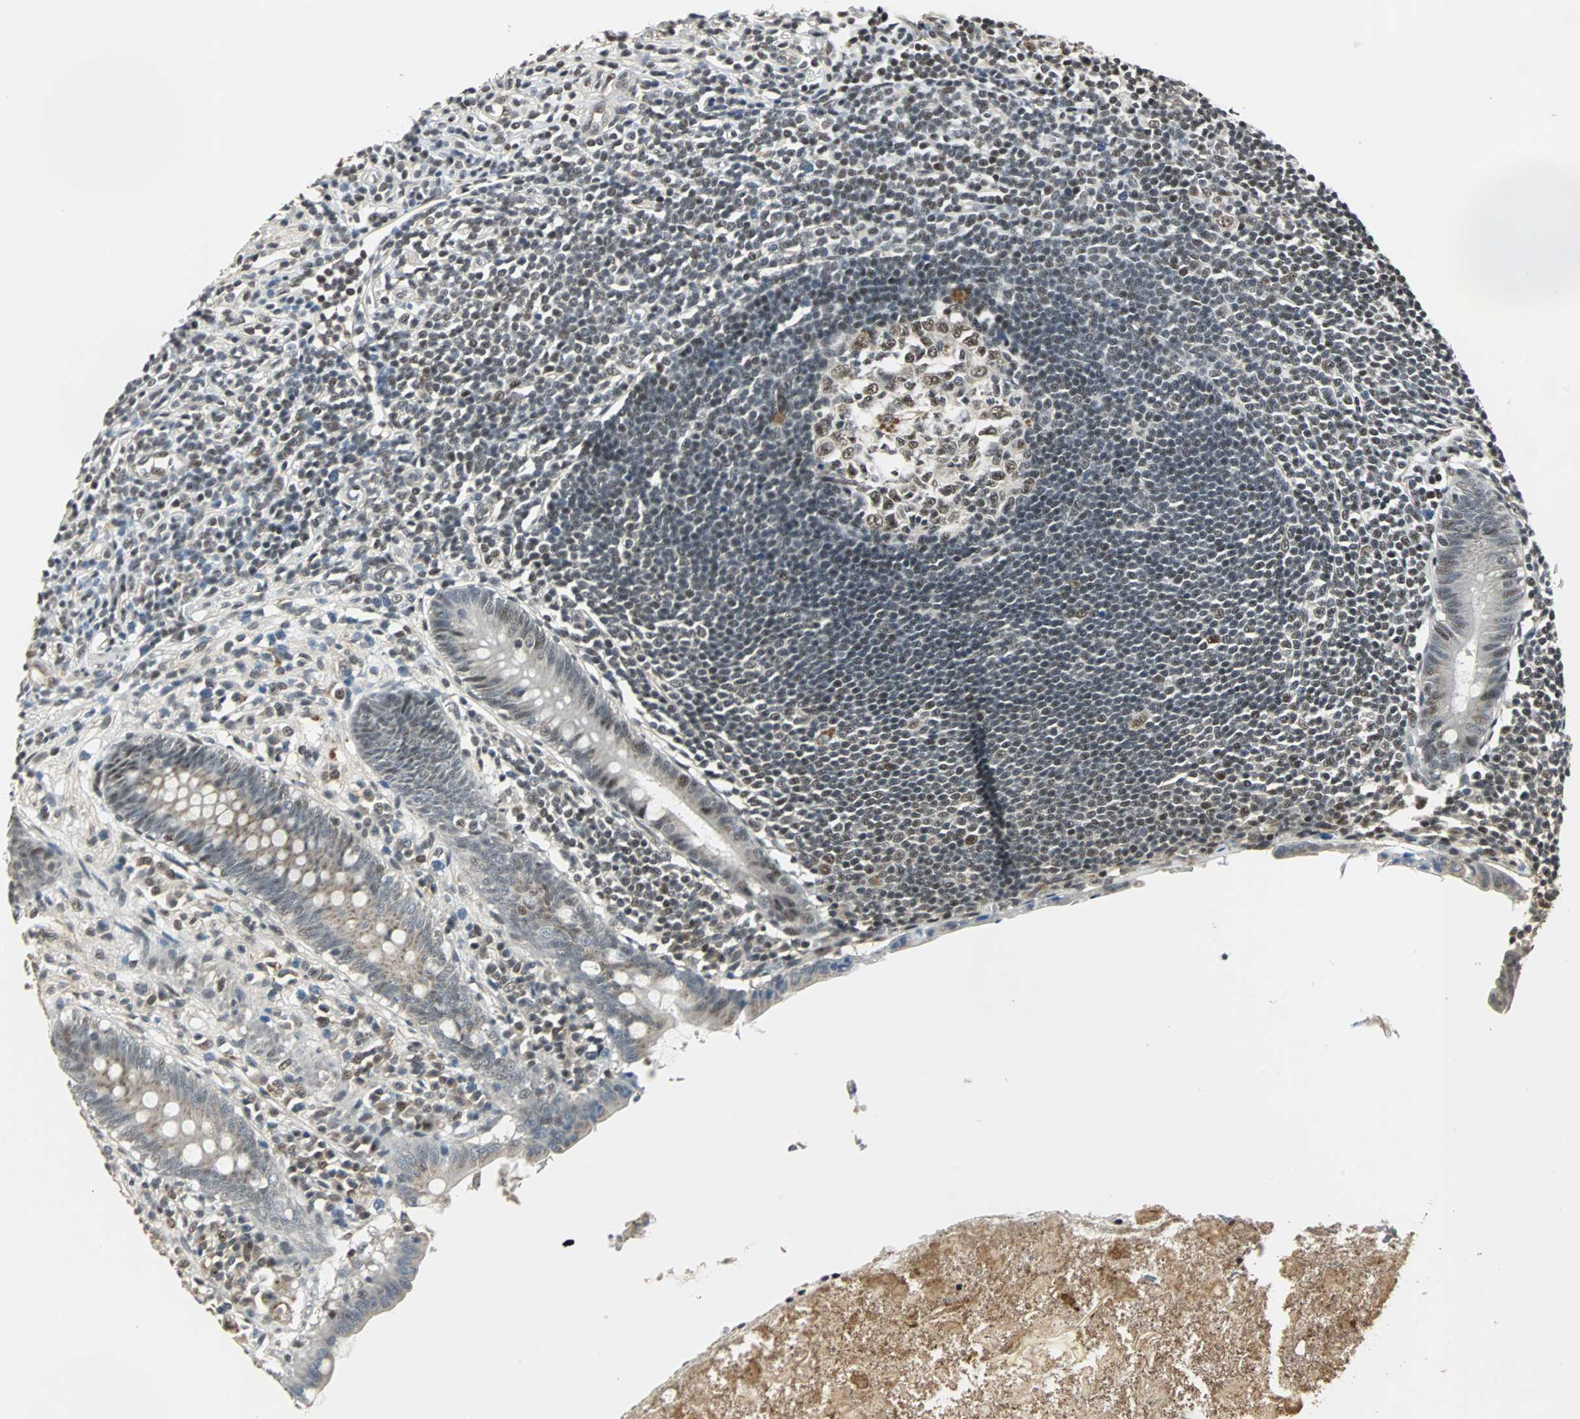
{"staining": {"intensity": "moderate", "quantity": "<25%", "location": "nuclear"}, "tissue": "appendix", "cell_type": "Glandular cells", "image_type": "normal", "snomed": [{"axis": "morphology", "description": "Normal tissue, NOS"}, {"axis": "topography", "description": "Appendix"}], "caption": "This photomicrograph exhibits normal appendix stained with IHC to label a protein in brown. The nuclear of glandular cells show moderate positivity for the protein. Nuclei are counter-stained blue.", "gene": "MED4", "patient": {"sex": "female", "age": 50}}